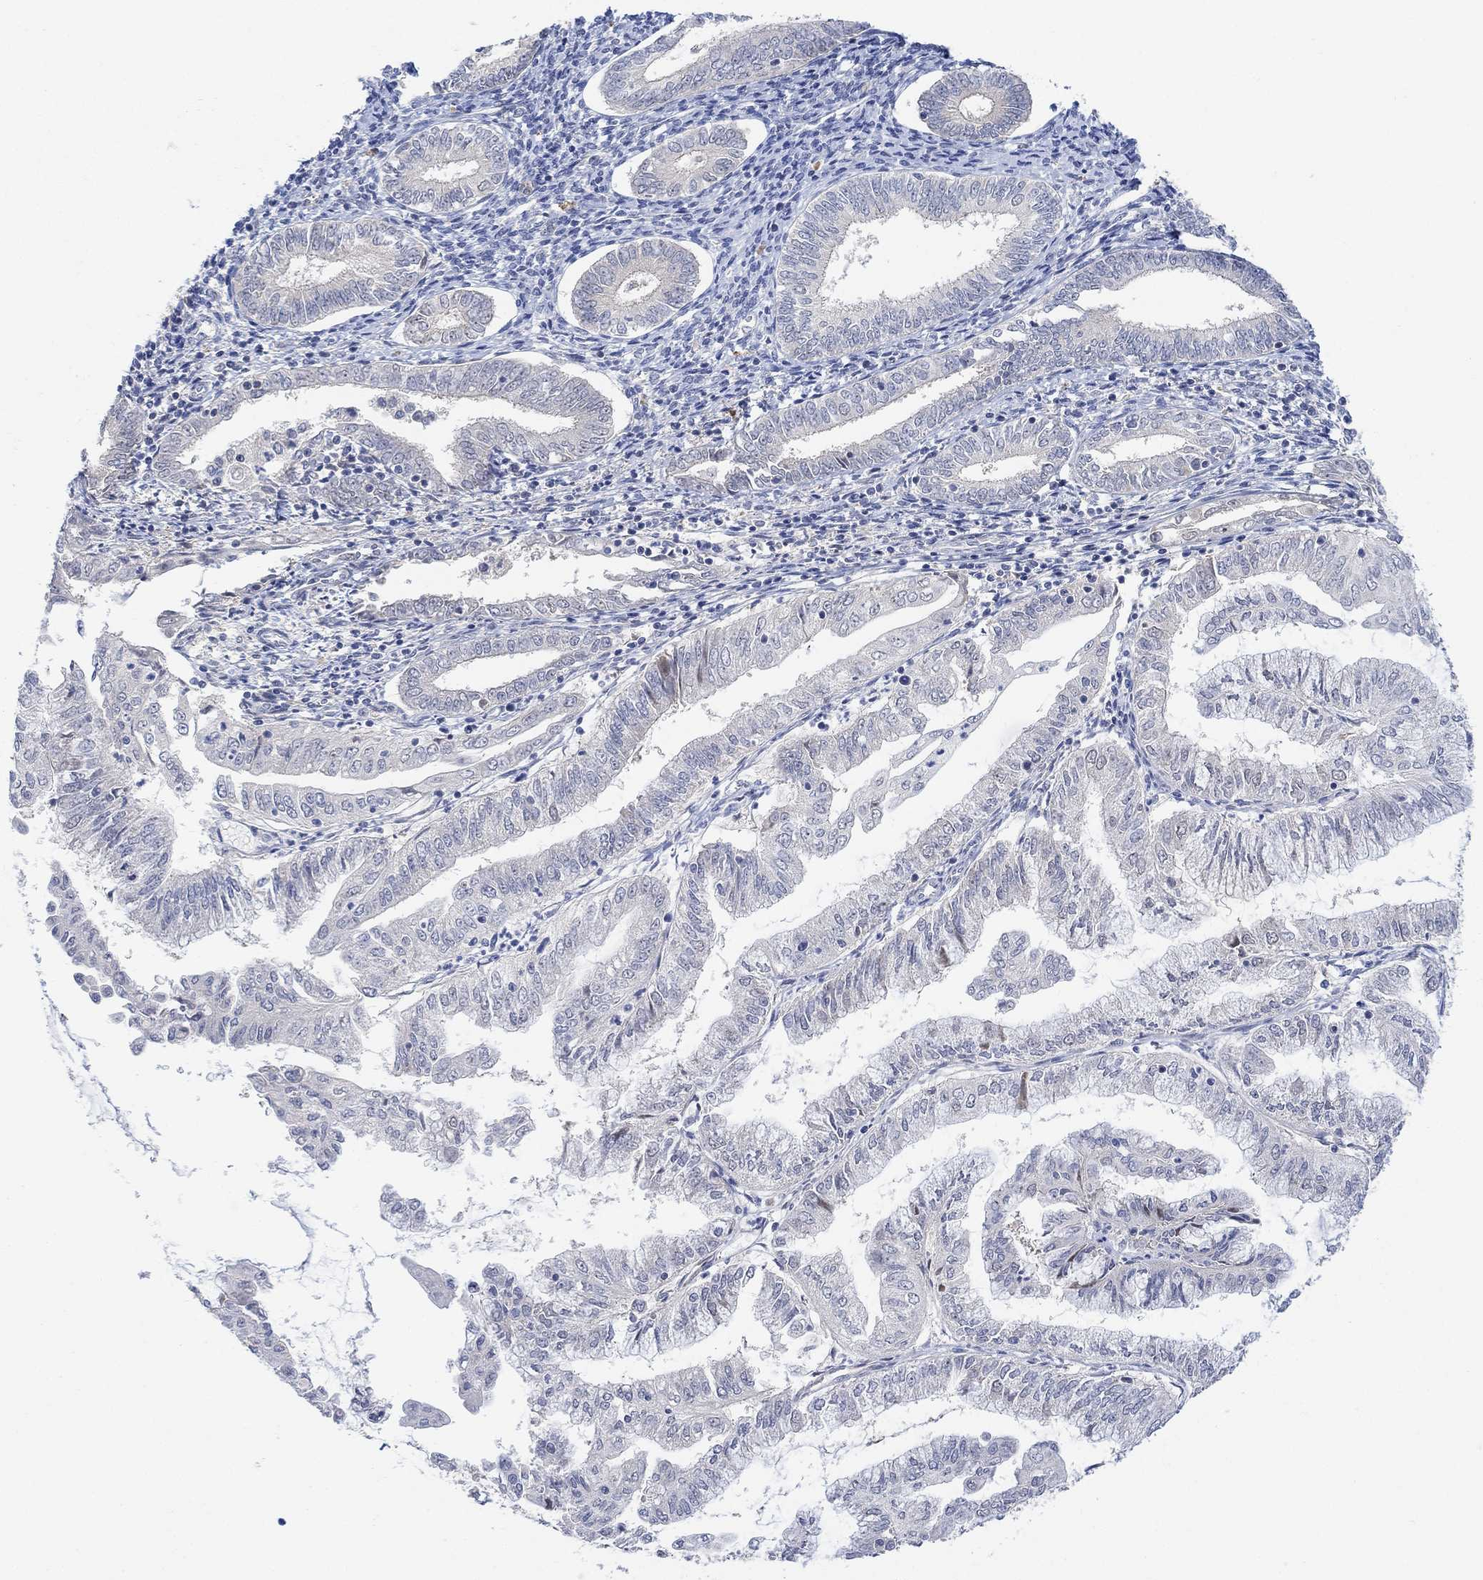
{"staining": {"intensity": "negative", "quantity": "none", "location": "none"}, "tissue": "endometrial cancer", "cell_type": "Tumor cells", "image_type": "cancer", "snomed": [{"axis": "morphology", "description": "Adenocarcinoma, NOS"}, {"axis": "topography", "description": "Endometrium"}], "caption": "Tumor cells are negative for brown protein staining in endometrial cancer (adenocarcinoma).", "gene": "CNTF", "patient": {"sex": "female", "age": 56}}